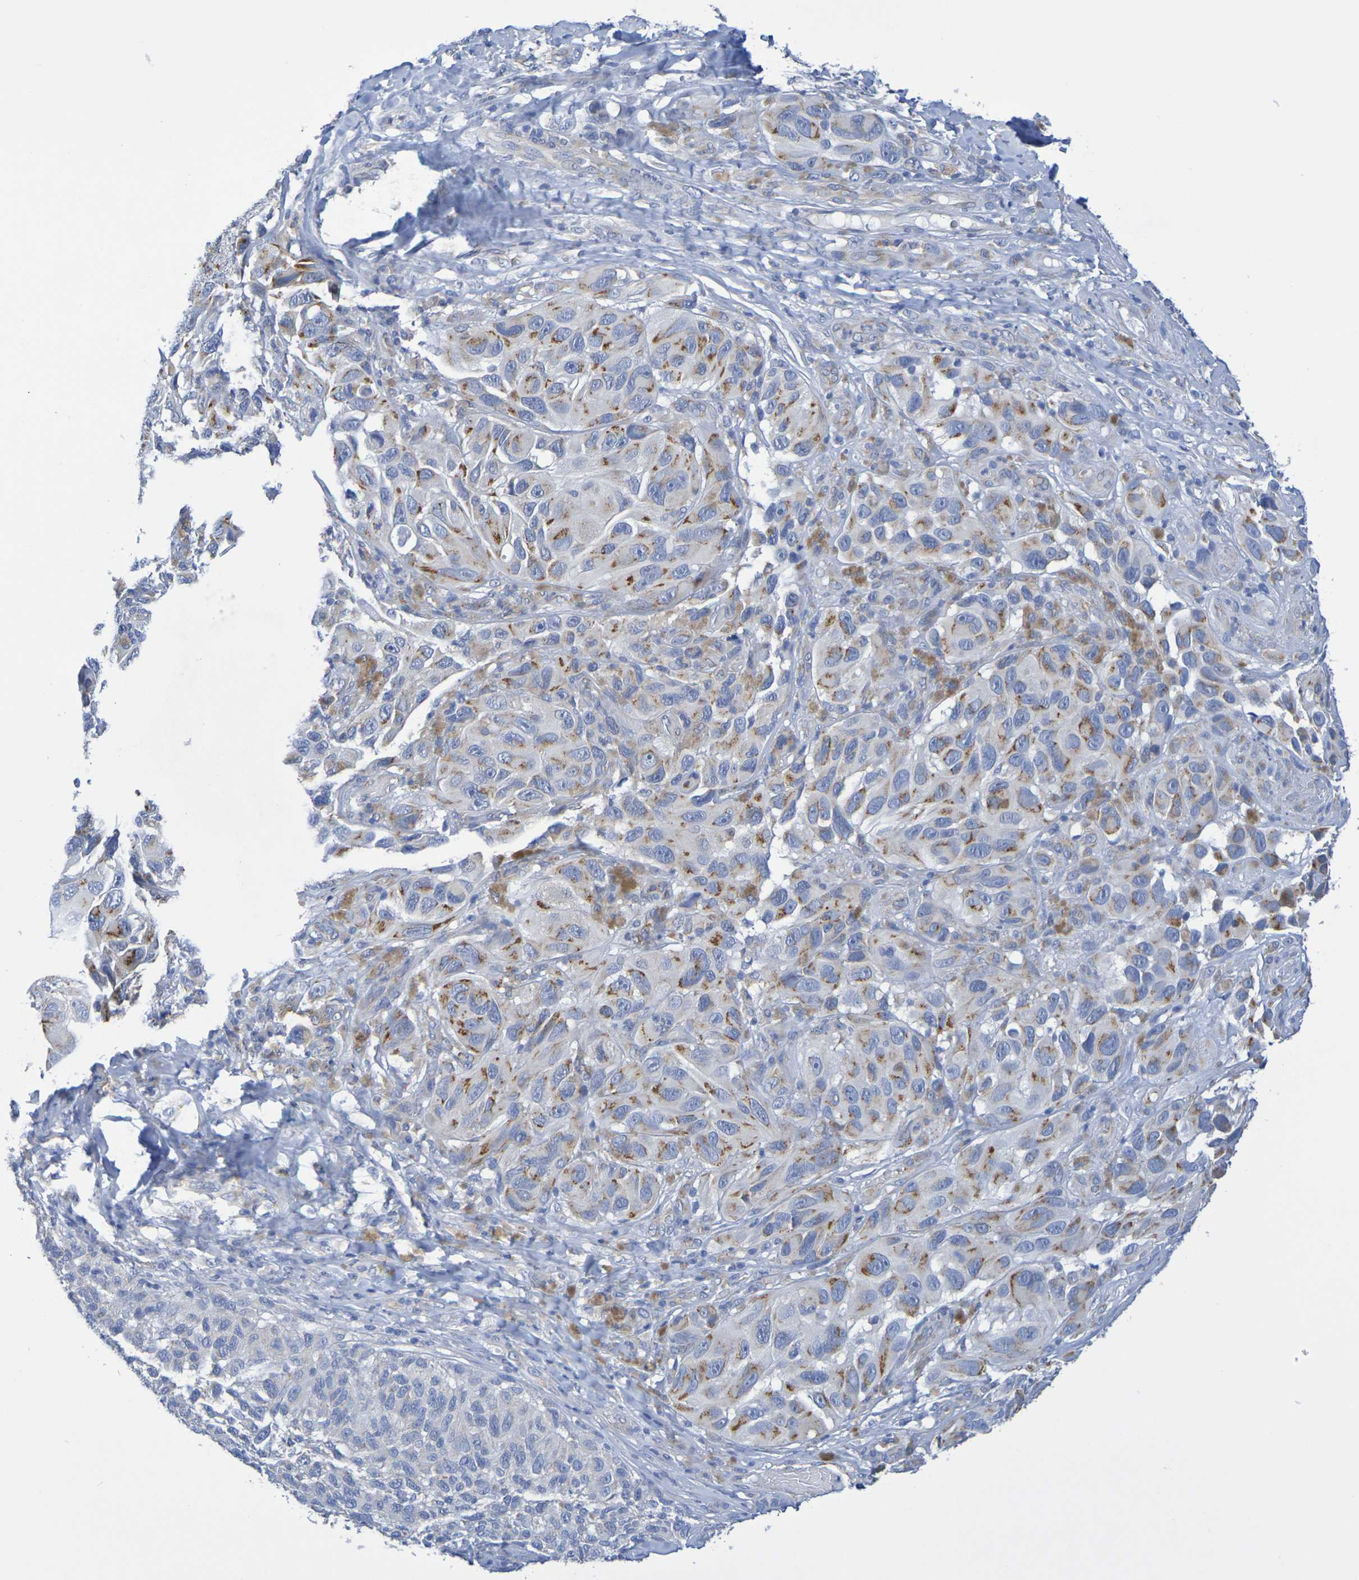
{"staining": {"intensity": "moderate", "quantity": ">75%", "location": "cytoplasmic/membranous"}, "tissue": "melanoma", "cell_type": "Tumor cells", "image_type": "cancer", "snomed": [{"axis": "morphology", "description": "Malignant melanoma, NOS"}, {"axis": "topography", "description": "Skin"}], "caption": "A high-resolution photomicrograph shows immunohistochemistry staining of malignant melanoma, which reveals moderate cytoplasmic/membranous staining in approximately >75% of tumor cells.", "gene": "TMCC3", "patient": {"sex": "female", "age": 73}}